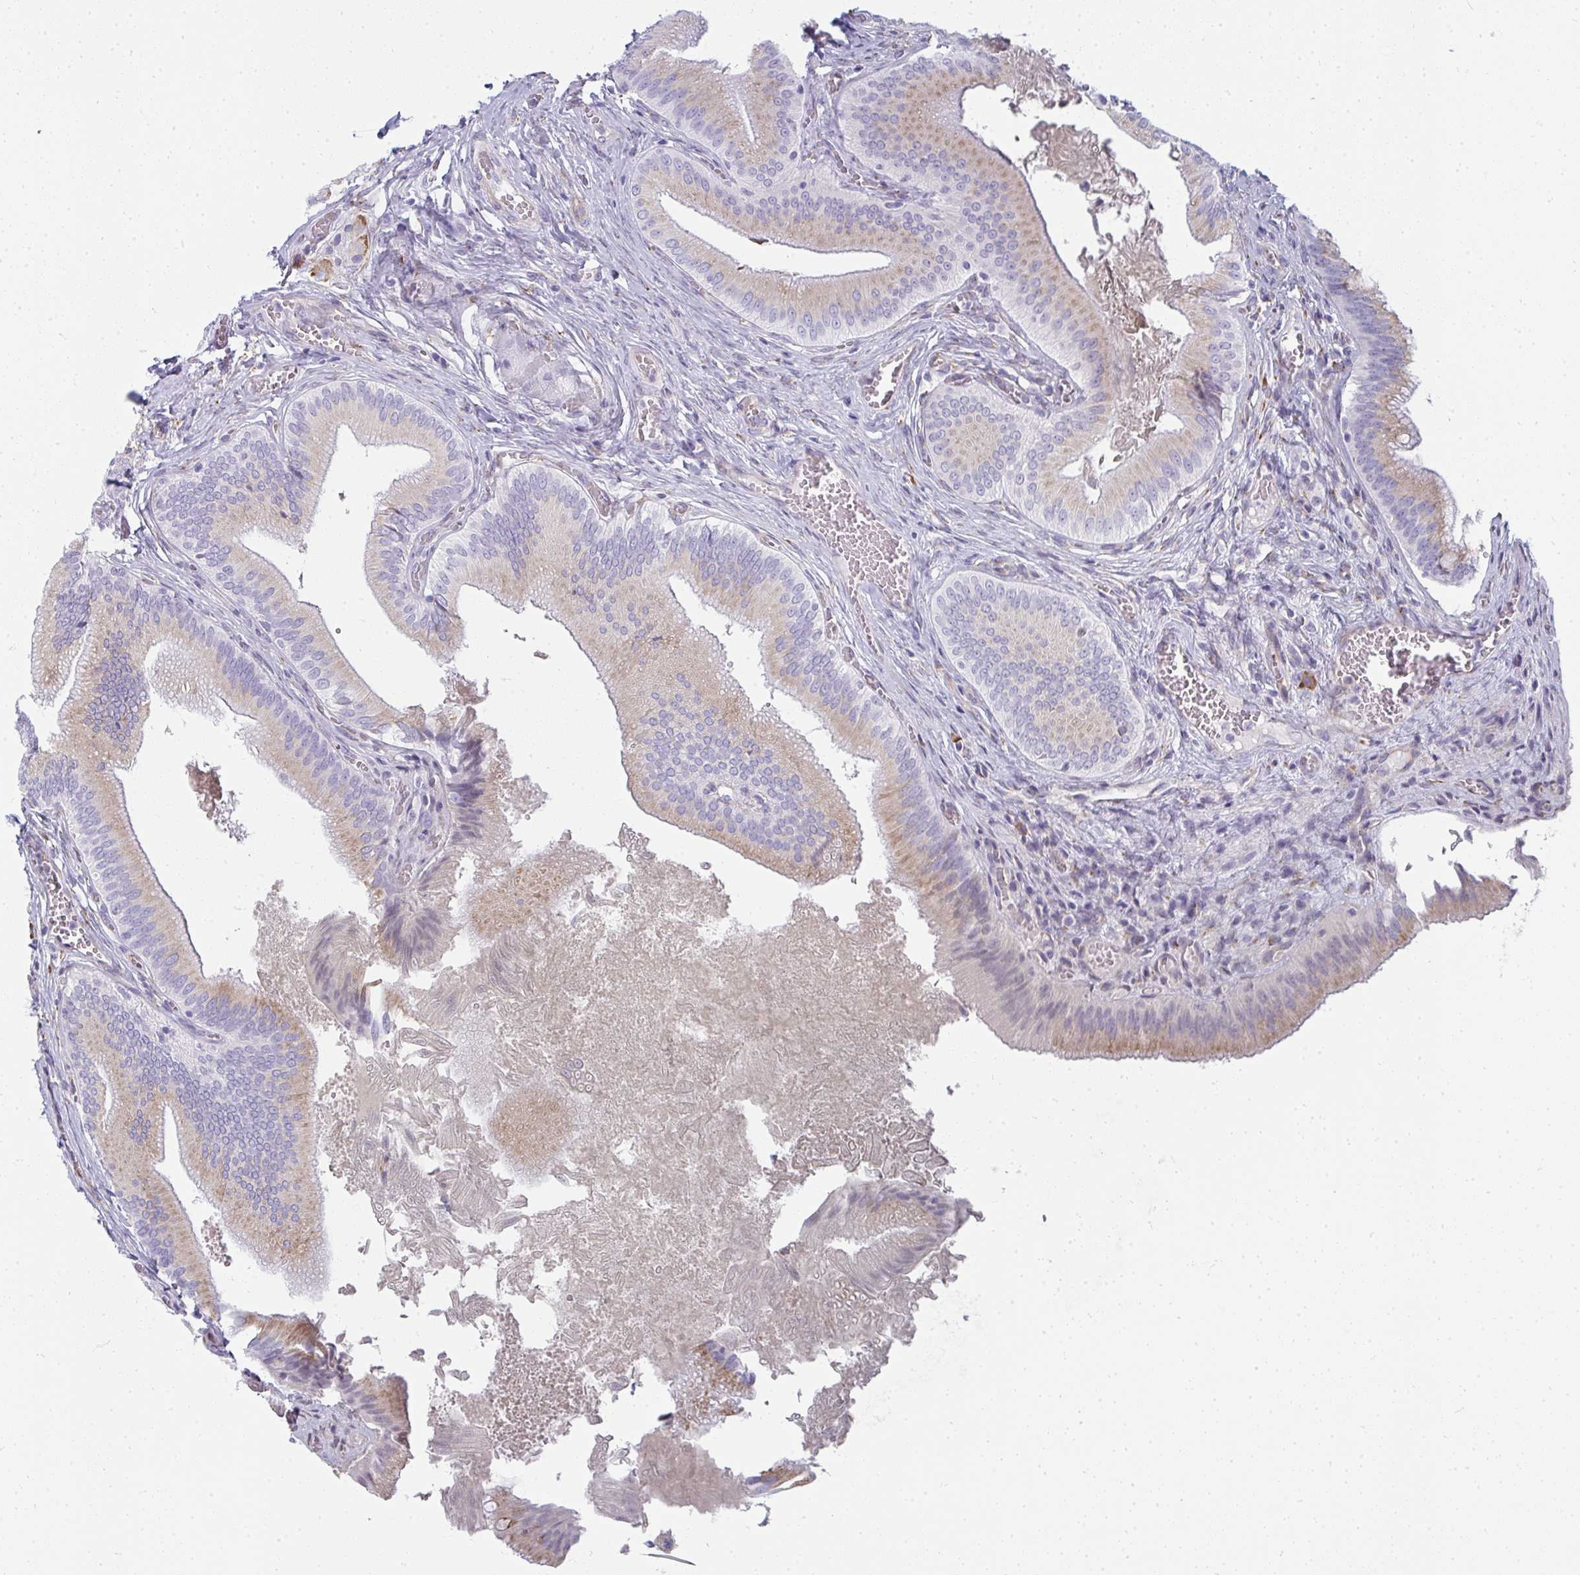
{"staining": {"intensity": "weak", "quantity": ">75%", "location": "cytoplasmic/membranous"}, "tissue": "gallbladder", "cell_type": "Glandular cells", "image_type": "normal", "snomed": [{"axis": "morphology", "description": "Normal tissue, NOS"}, {"axis": "topography", "description": "Gallbladder"}], "caption": "This photomicrograph exhibits immunohistochemistry (IHC) staining of unremarkable human gallbladder, with low weak cytoplasmic/membranous positivity in about >75% of glandular cells.", "gene": "SHROOM1", "patient": {"sex": "male", "age": 17}}